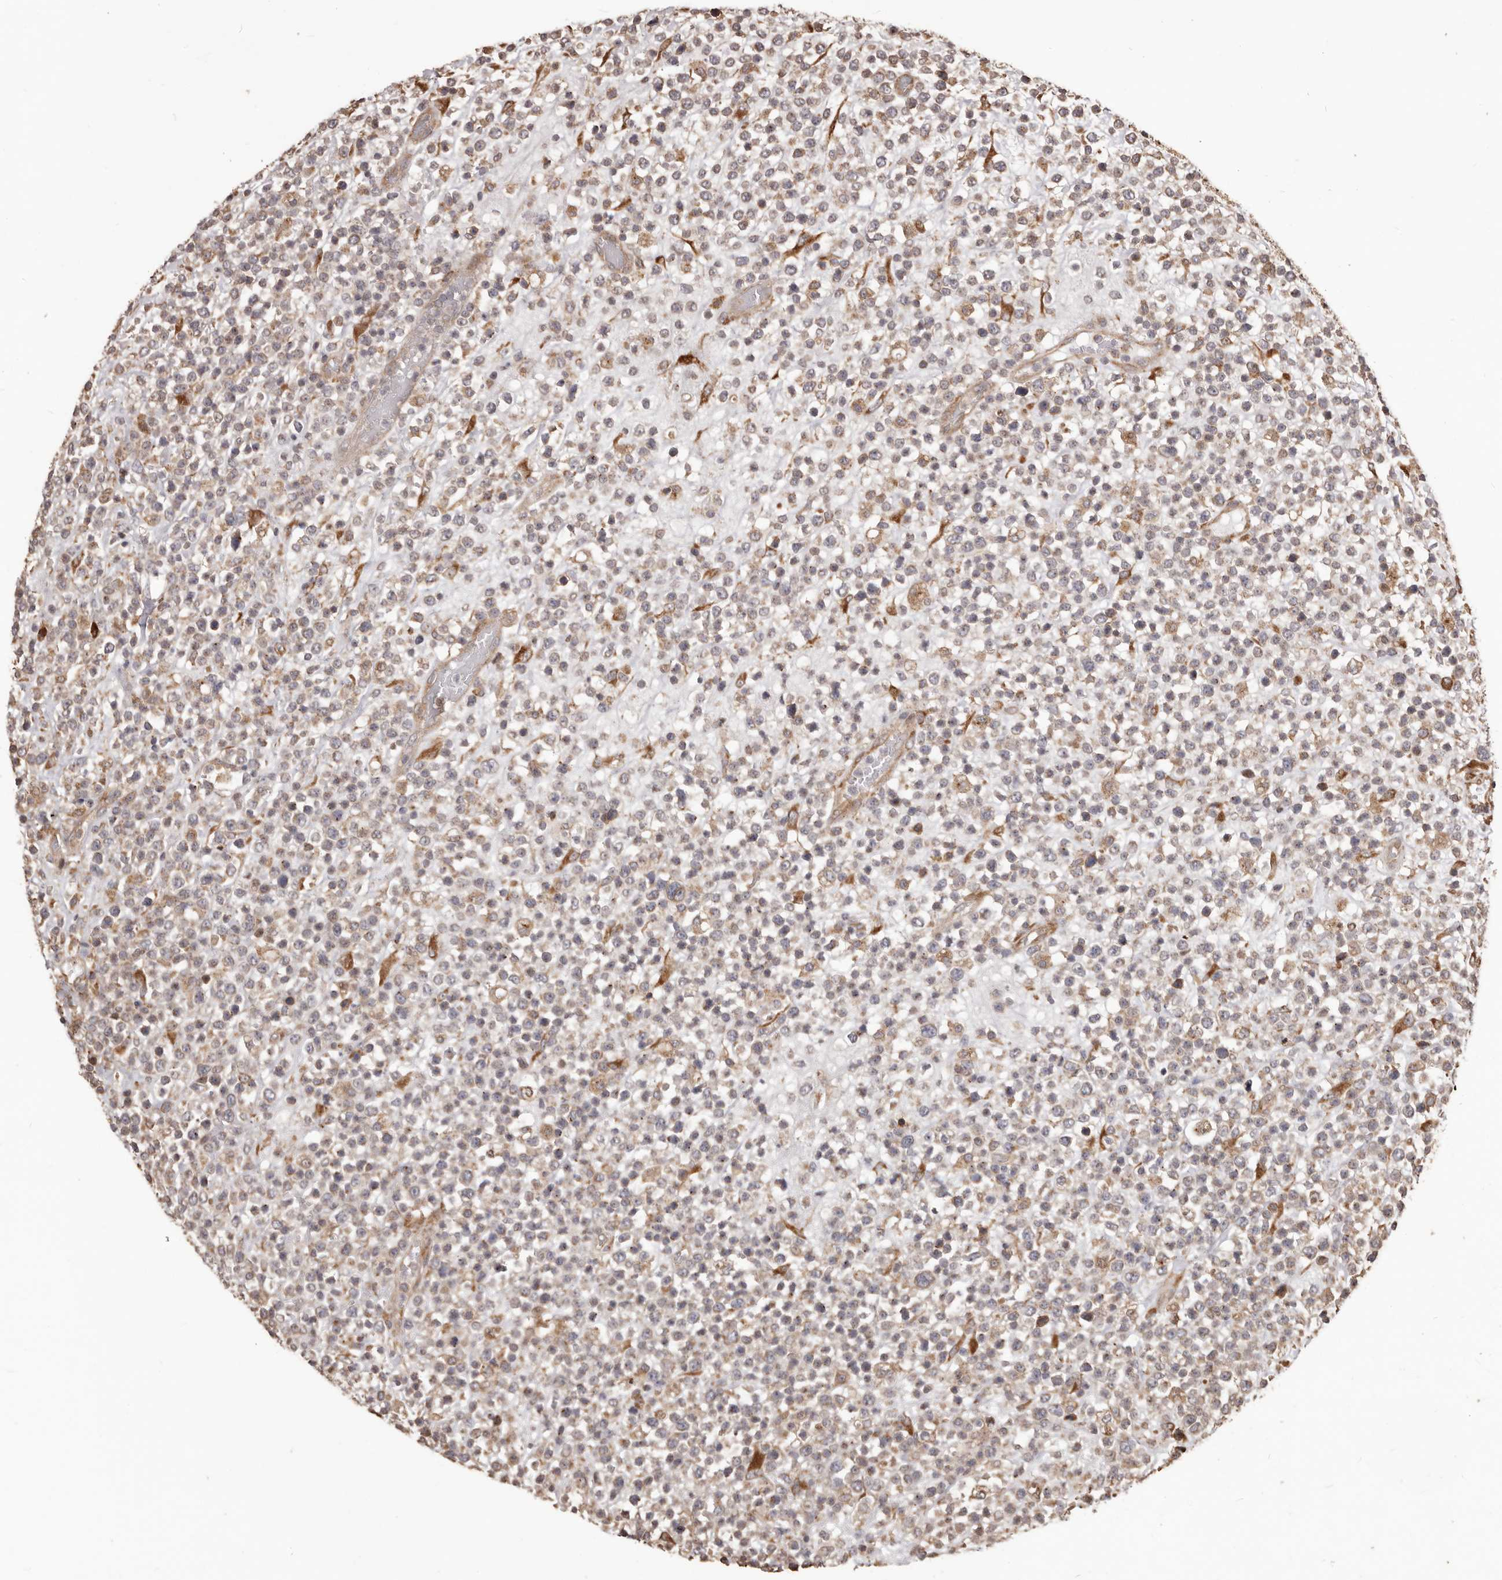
{"staining": {"intensity": "weak", "quantity": "25%-75%", "location": "cytoplasmic/membranous"}, "tissue": "lymphoma", "cell_type": "Tumor cells", "image_type": "cancer", "snomed": [{"axis": "morphology", "description": "Malignant lymphoma, non-Hodgkin's type, High grade"}, {"axis": "topography", "description": "Colon"}], "caption": "A low amount of weak cytoplasmic/membranous staining is seen in about 25%-75% of tumor cells in lymphoma tissue.", "gene": "MTO1", "patient": {"sex": "female", "age": 53}}